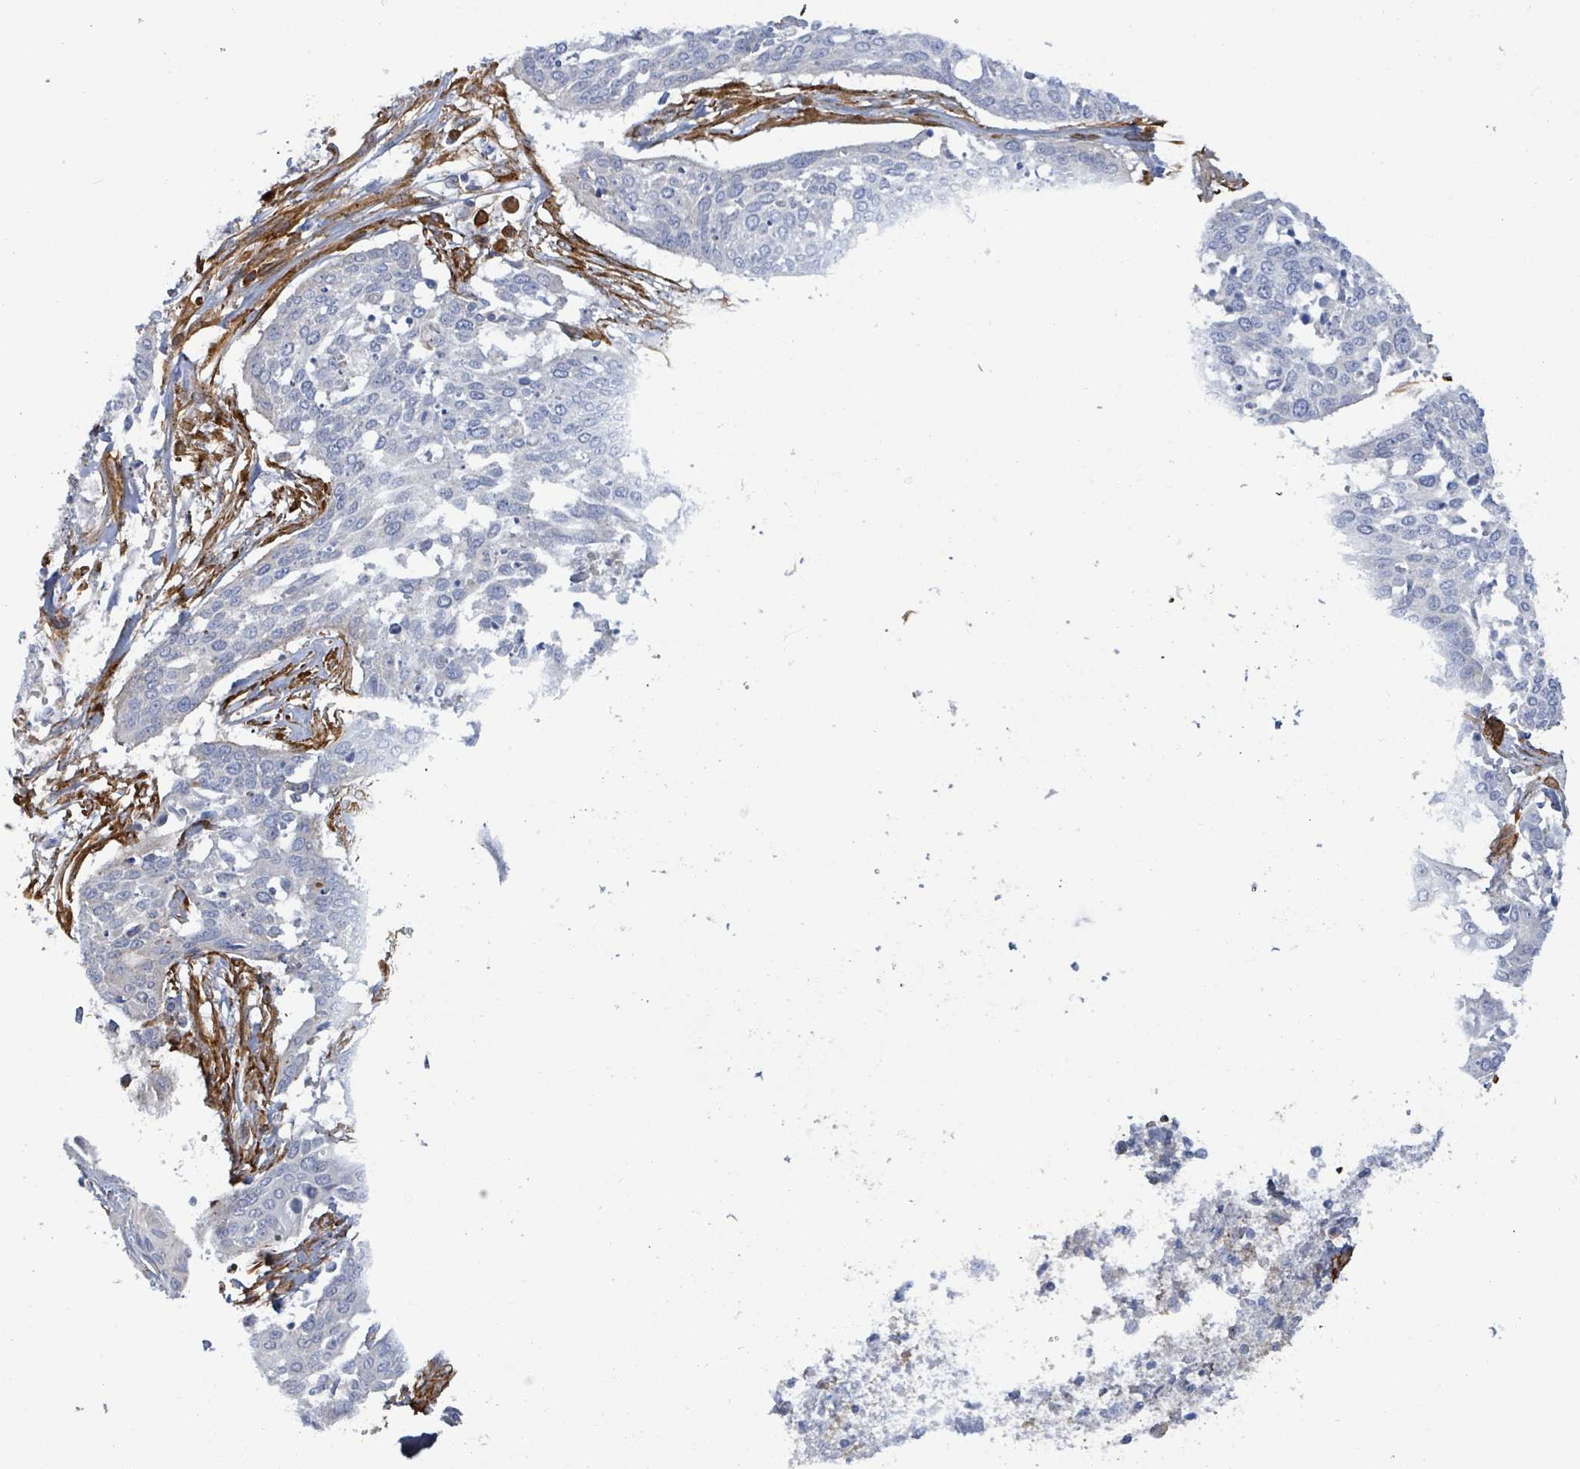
{"staining": {"intensity": "negative", "quantity": "none", "location": "none"}, "tissue": "cervical cancer", "cell_type": "Tumor cells", "image_type": "cancer", "snomed": [{"axis": "morphology", "description": "Squamous cell carcinoma, NOS"}, {"axis": "topography", "description": "Cervix"}], "caption": "The photomicrograph exhibits no staining of tumor cells in cervical cancer (squamous cell carcinoma).", "gene": "DMRTC1B", "patient": {"sex": "female", "age": 44}}